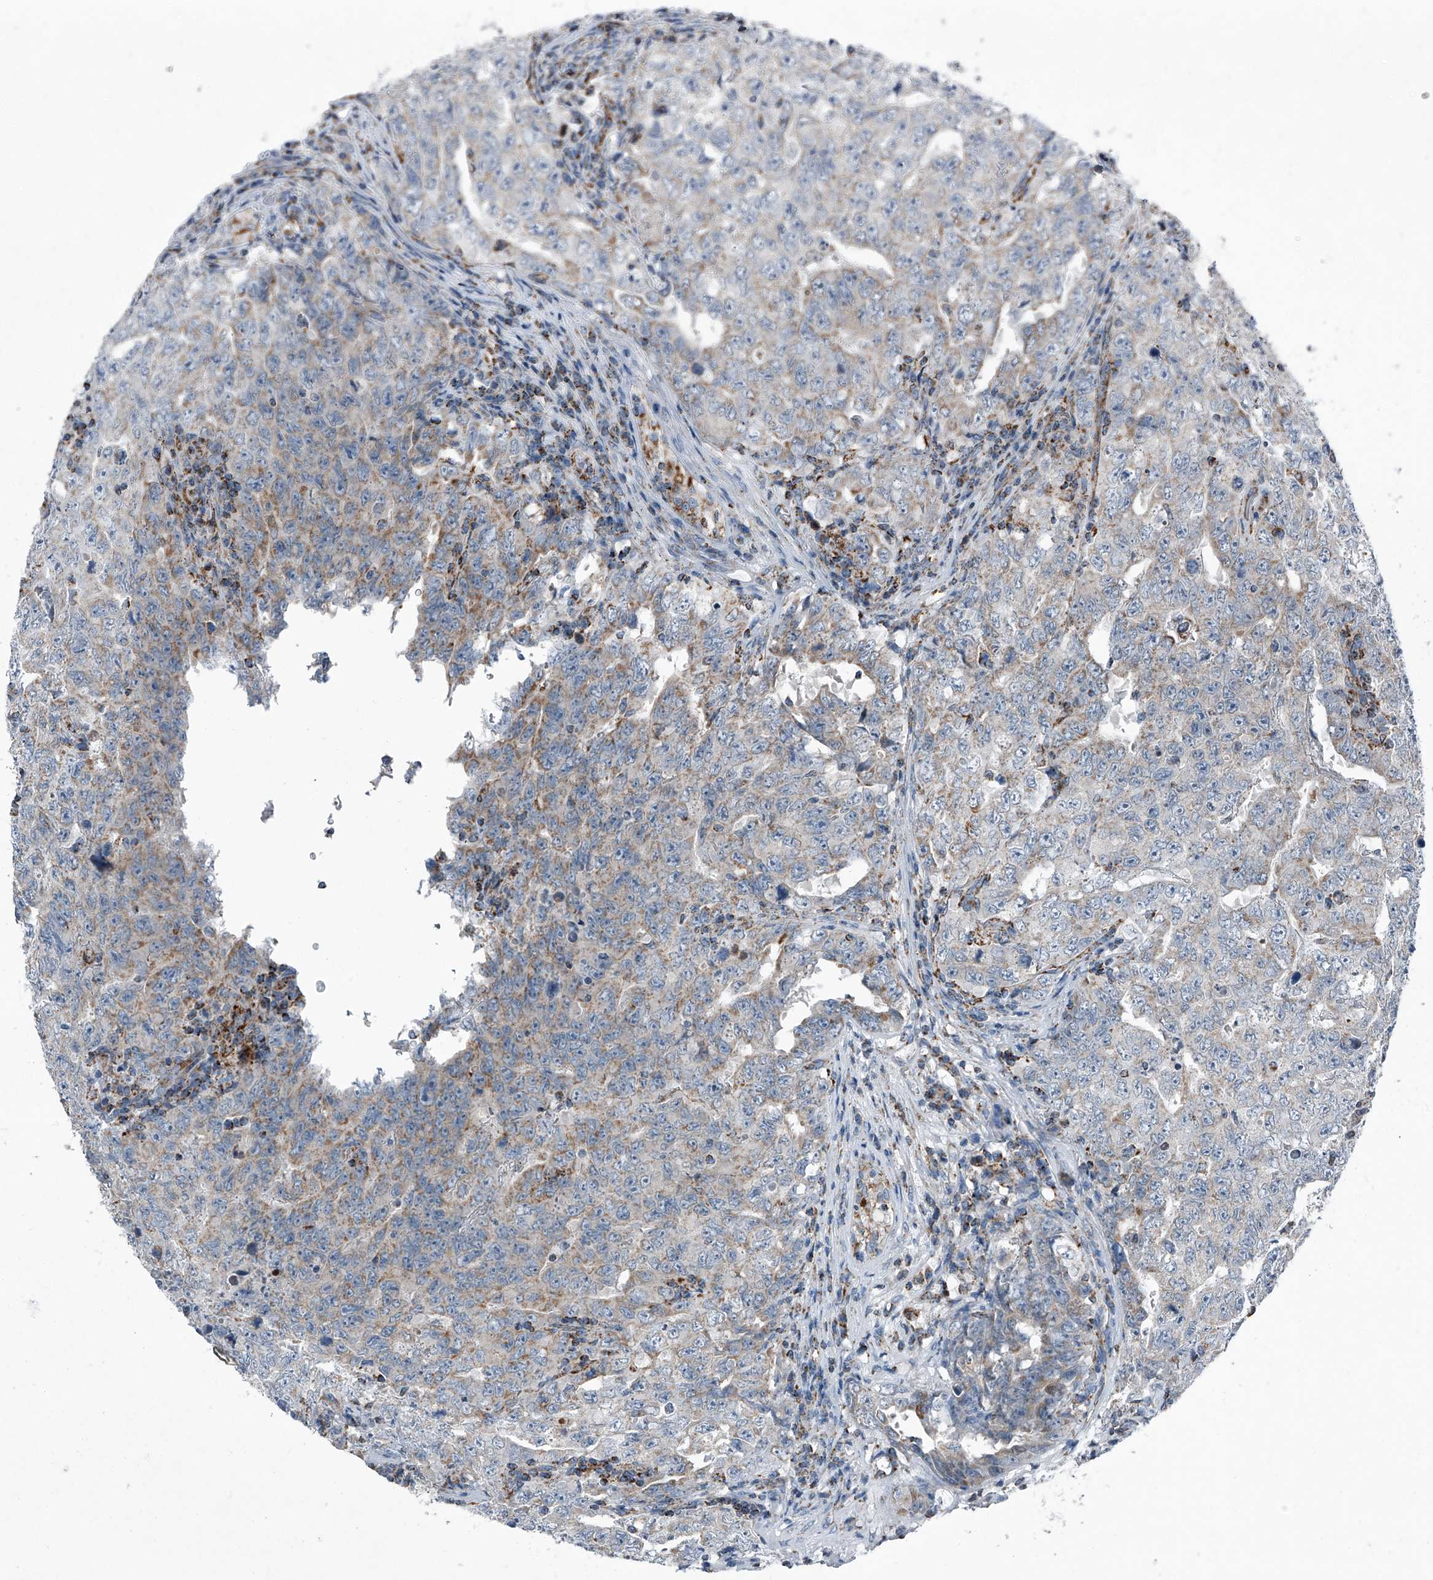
{"staining": {"intensity": "weak", "quantity": "25%-75%", "location": "cytoplasmic/membranous"}, "tissue": "testis cancer", "cell_type": "Tumor cells", "image_type": "cancer", "snomed": [{"axis": "morphology", "description": "Carcinoma, Embryonal, NOS"}, {"axis": "topography", "description": "Testis"}], "caption": "Immunohistochemical staining of human embryonal carcinoma (testis) reveals low levels of weak cytoplasmic/membranous protein positivity in about 25%-75% of tumor cells.", "gene": "CHRNA7", "patient": {"sex": "male", "age": 26}}